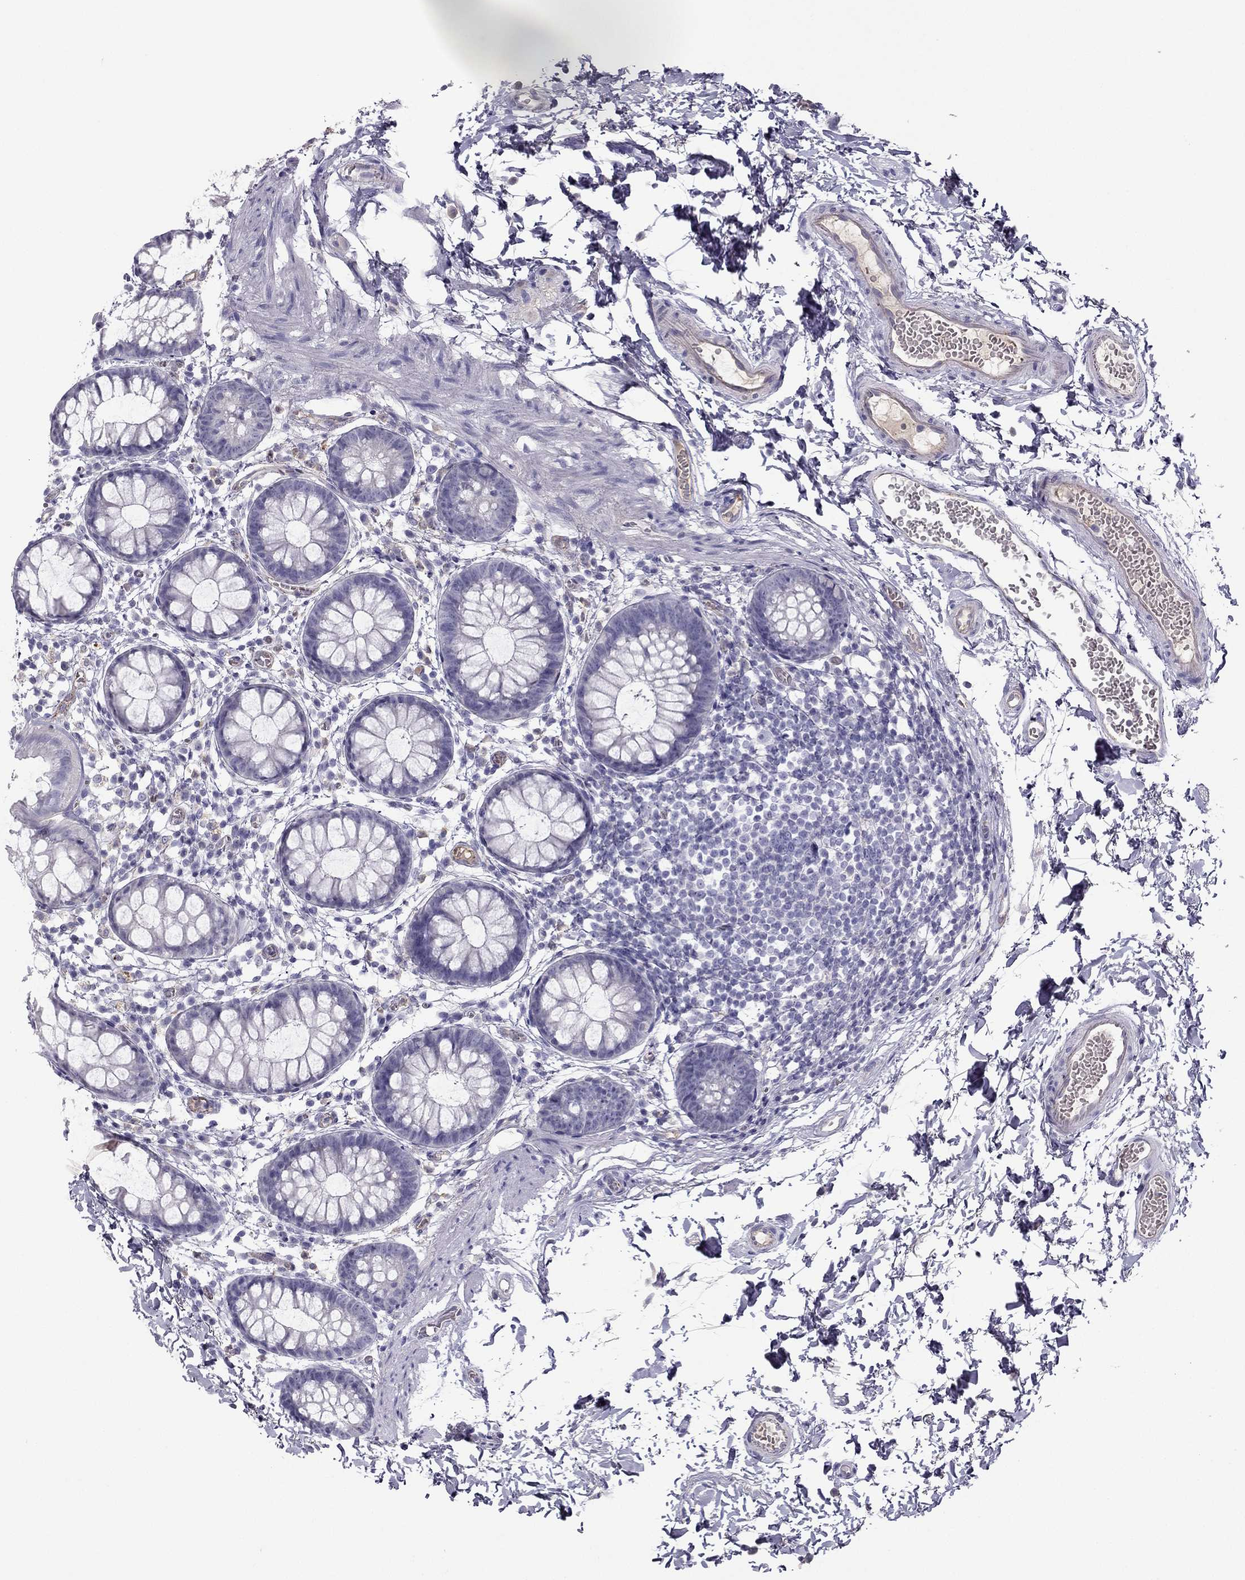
{"staining": {"intensity": "negative", "quantity": "none", "location": "none"}, "tissue": "rectum", "cell_type": "Glandular cells", "image_type": "normal", "snomed": [{"axis": "morphology", "description": "Normal tissue, NOS"}, {"axis": "topography", "description": "Rectum"}], "caption": "Image shows no significant protein positivity in glandular cells of benign rectum. (DAB (3,3'-diaminobenzidine) immunohistochemistry (IHC) visualized using brightfield microscopy, high magnification).", "gene": "STOML3", "patient": {"sex": "male", "age": 57}}